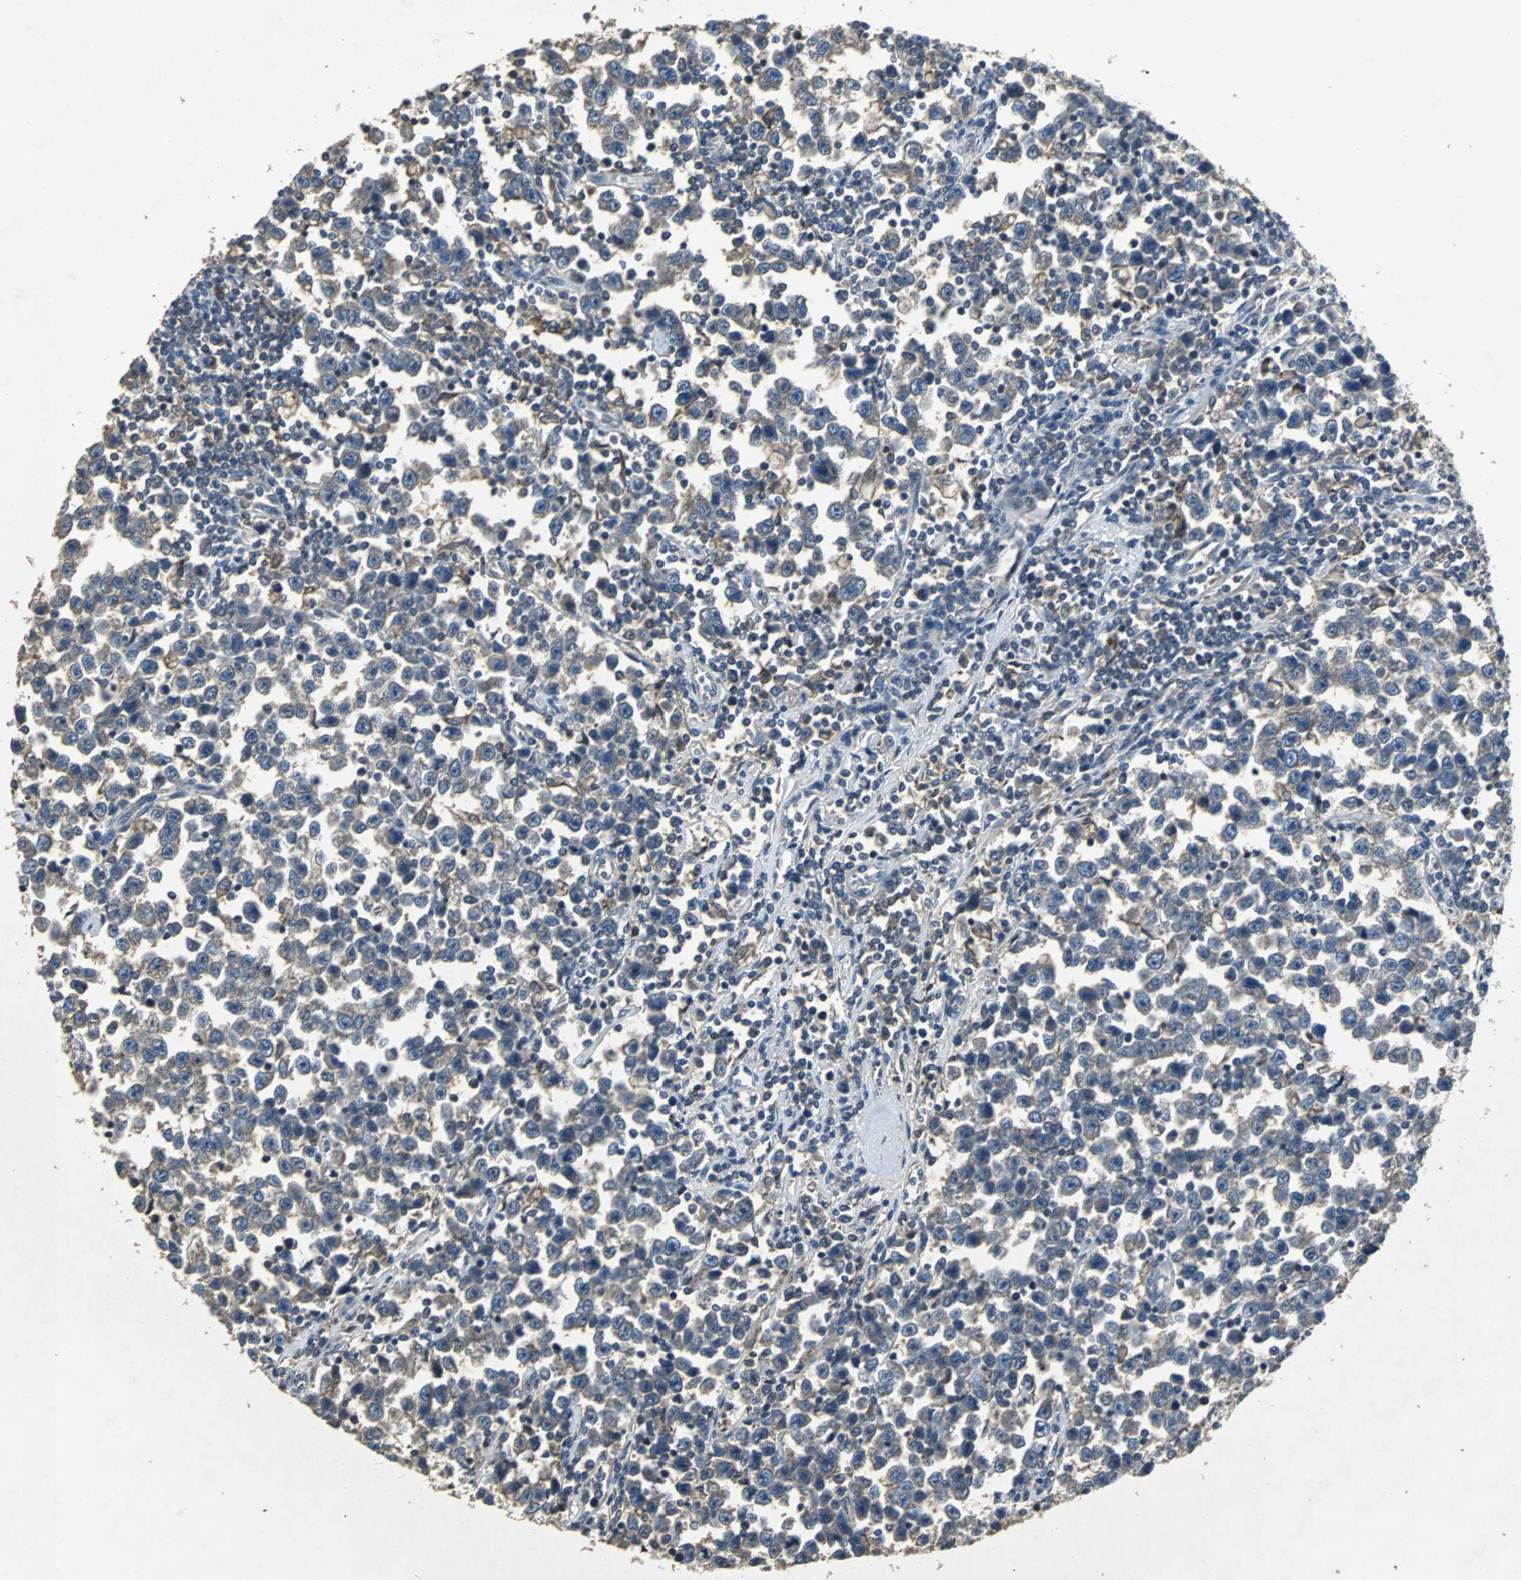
{"staining": {"intensity": "weak", "quantity": "25%-75%", "location": "cytoplasmic/membranous"}, "tissue": "testis cancer", "cell_type": "Tumor cells", "image_type": "cancer", "snomed": [{"axis": "morphology", "description": "Seminoma, NOS"}, {"axis": "topography", "description": "Testis"}], "caption": "Testis seminoma stained for a protein (brown) shows weak cytoplasmic/membranous positive expression in approximately 25%-75% of tumor cells.", "gene": "SOS1", "patient": {"sex": "male", "age": 43}}